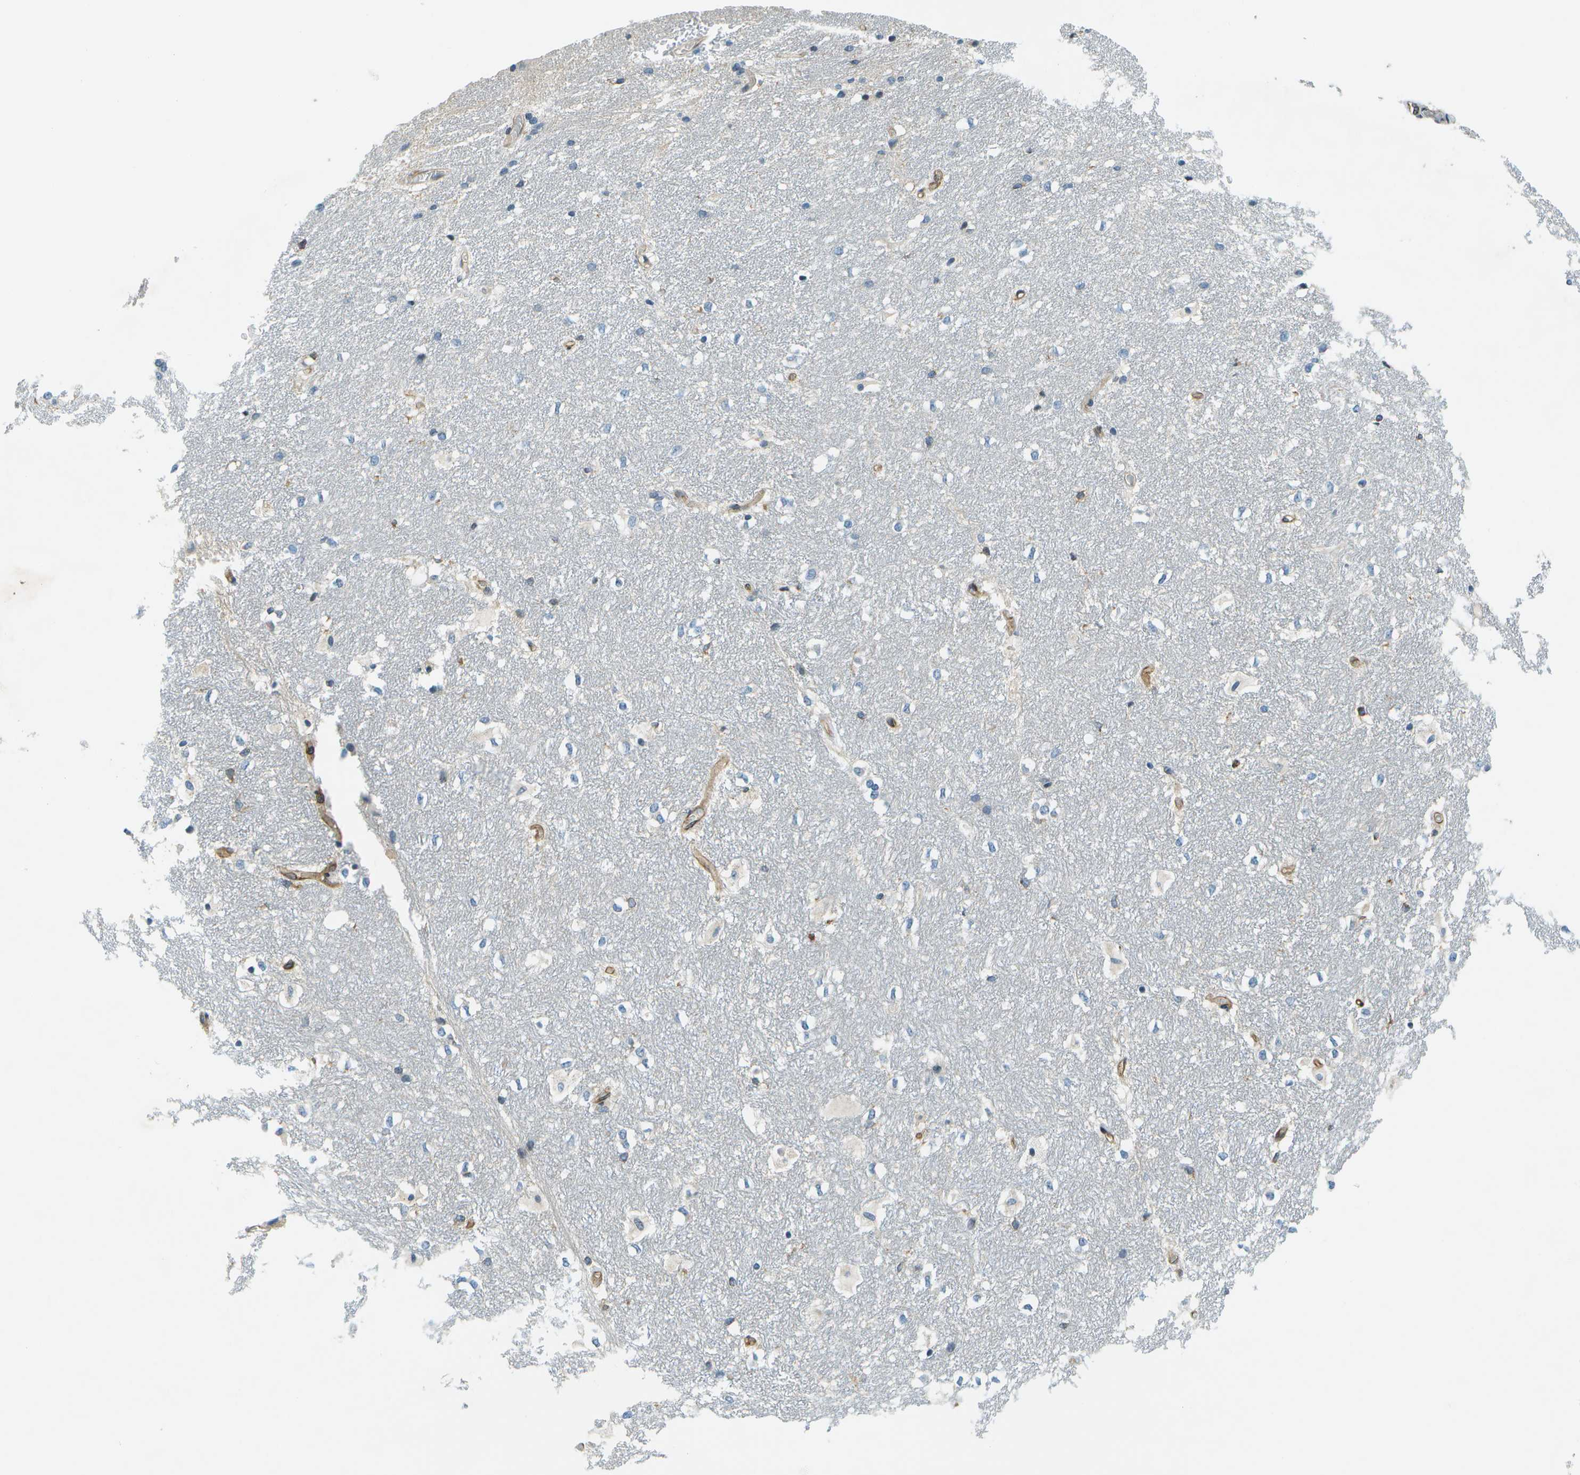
{"staining": {"intensity": "moderate", "quantity": "<25%", "location": "nuclear"}, "tissue": "hippocampus", "cell_type": "Glial cells", "image_type": "normal", "snomed": [{"axis": "morphology", "description": "Normal tissue, NOS"}, {"axis": "topography", "description": "Hippocampus"}], "caption": "Protein staining of normal hippocampus demonstrates moderate nuclear expression in approximately <25% of glial cells.", "gene": "ESYT1", "patient": {"sex": "female", "age": 19}}